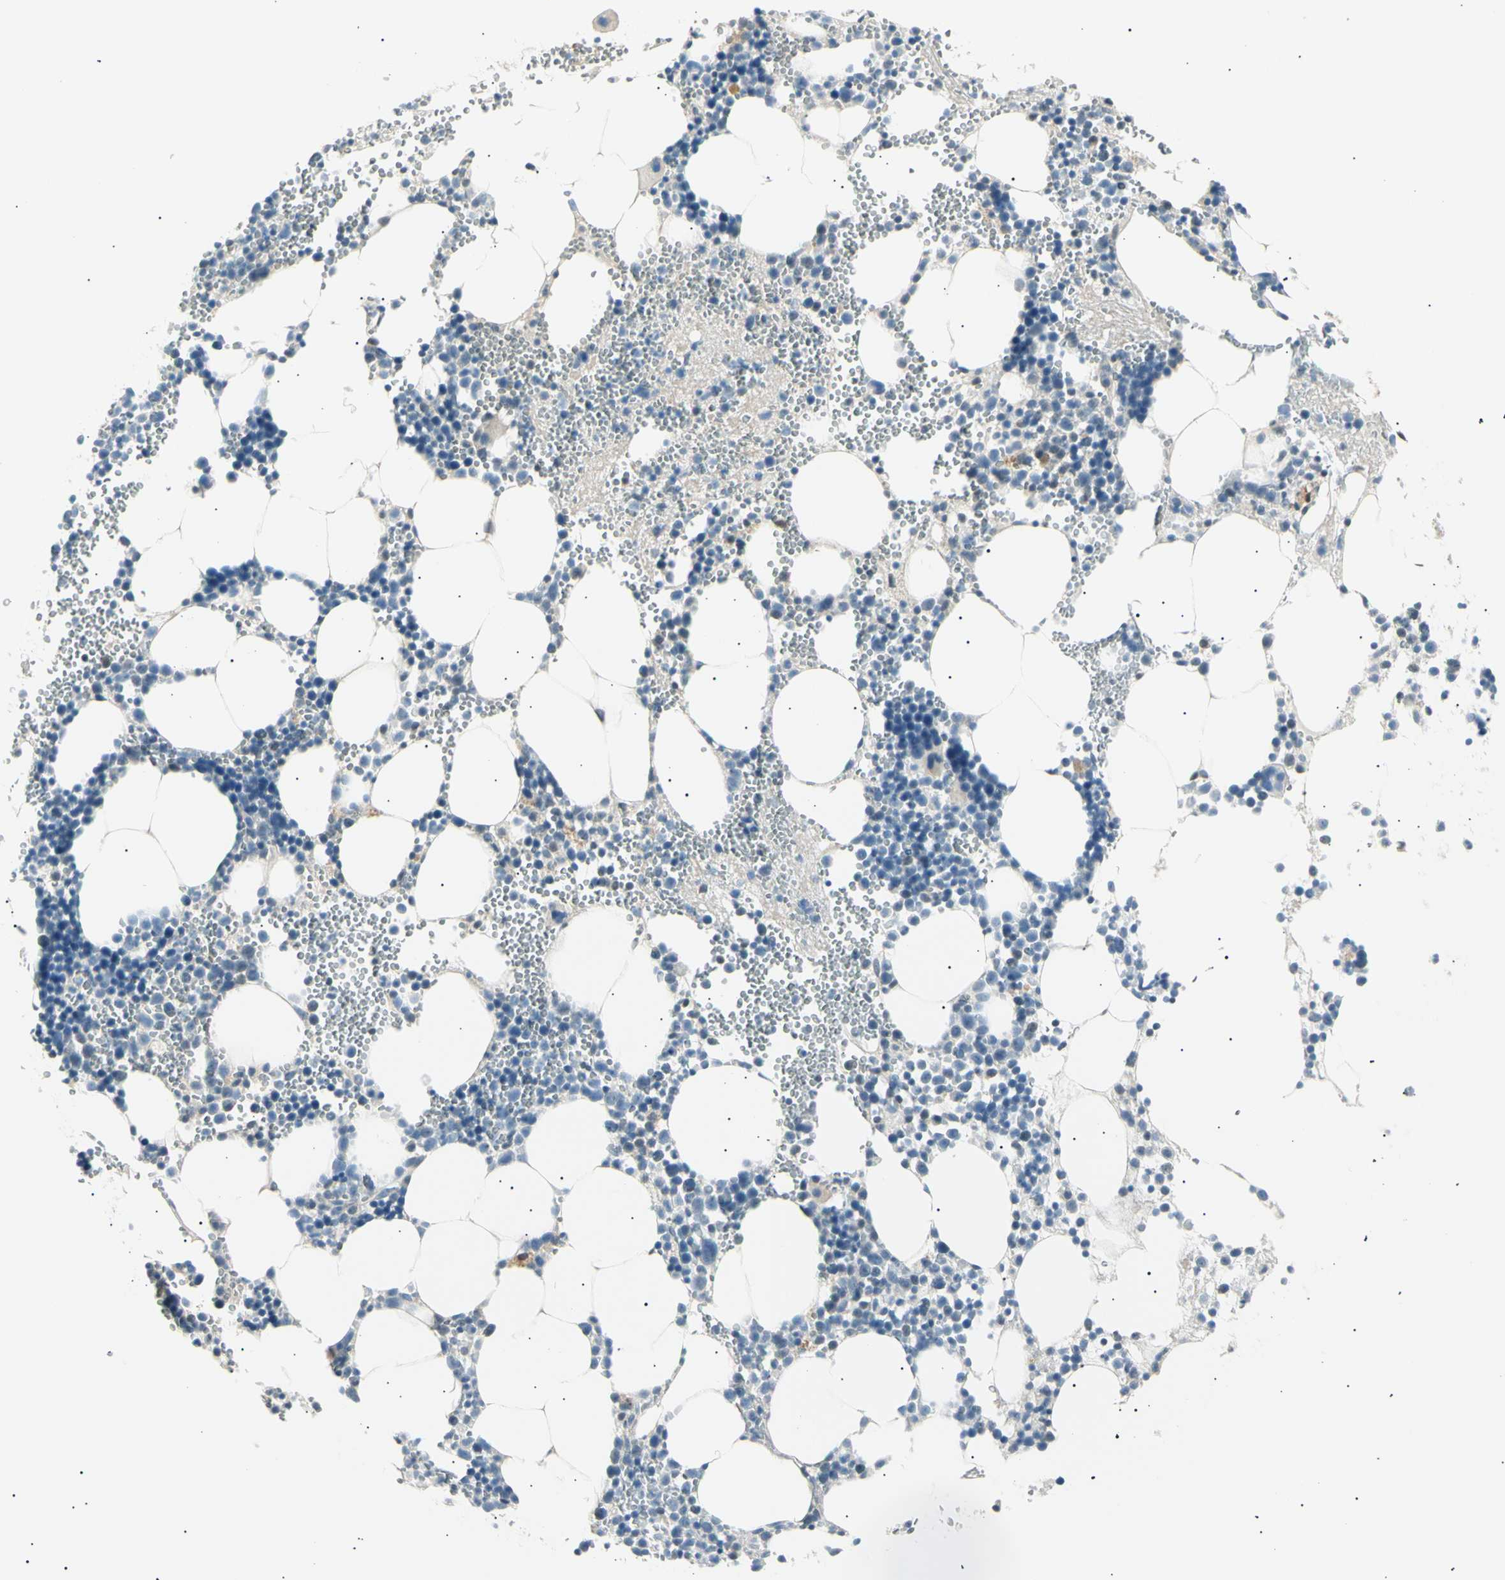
{"staining": {"intensity": "weak", "quantity": "<25%", "location": "cytoplasmic/membranous"}, "tissue": "bone marrow", "cell_type": "Hematopoietic cells", "image_type": "normal", "snomed": [{"axis": "morphology", "description": "Normal tissue, NOS"}, {"axis": "morphology", "description": "Inflammation, NOS"}, {"axis": "topography", "description": "Bone marrow"}], "caption": "High magnification brightfield microscopy of unremarkable bone marrow stained with DAB (brown) and counterstained with hematoxylin (blue): hematopoietic cells show no significant expression.", "gene": "LHPP", "patient": {"sex": "male", "age": 42}}